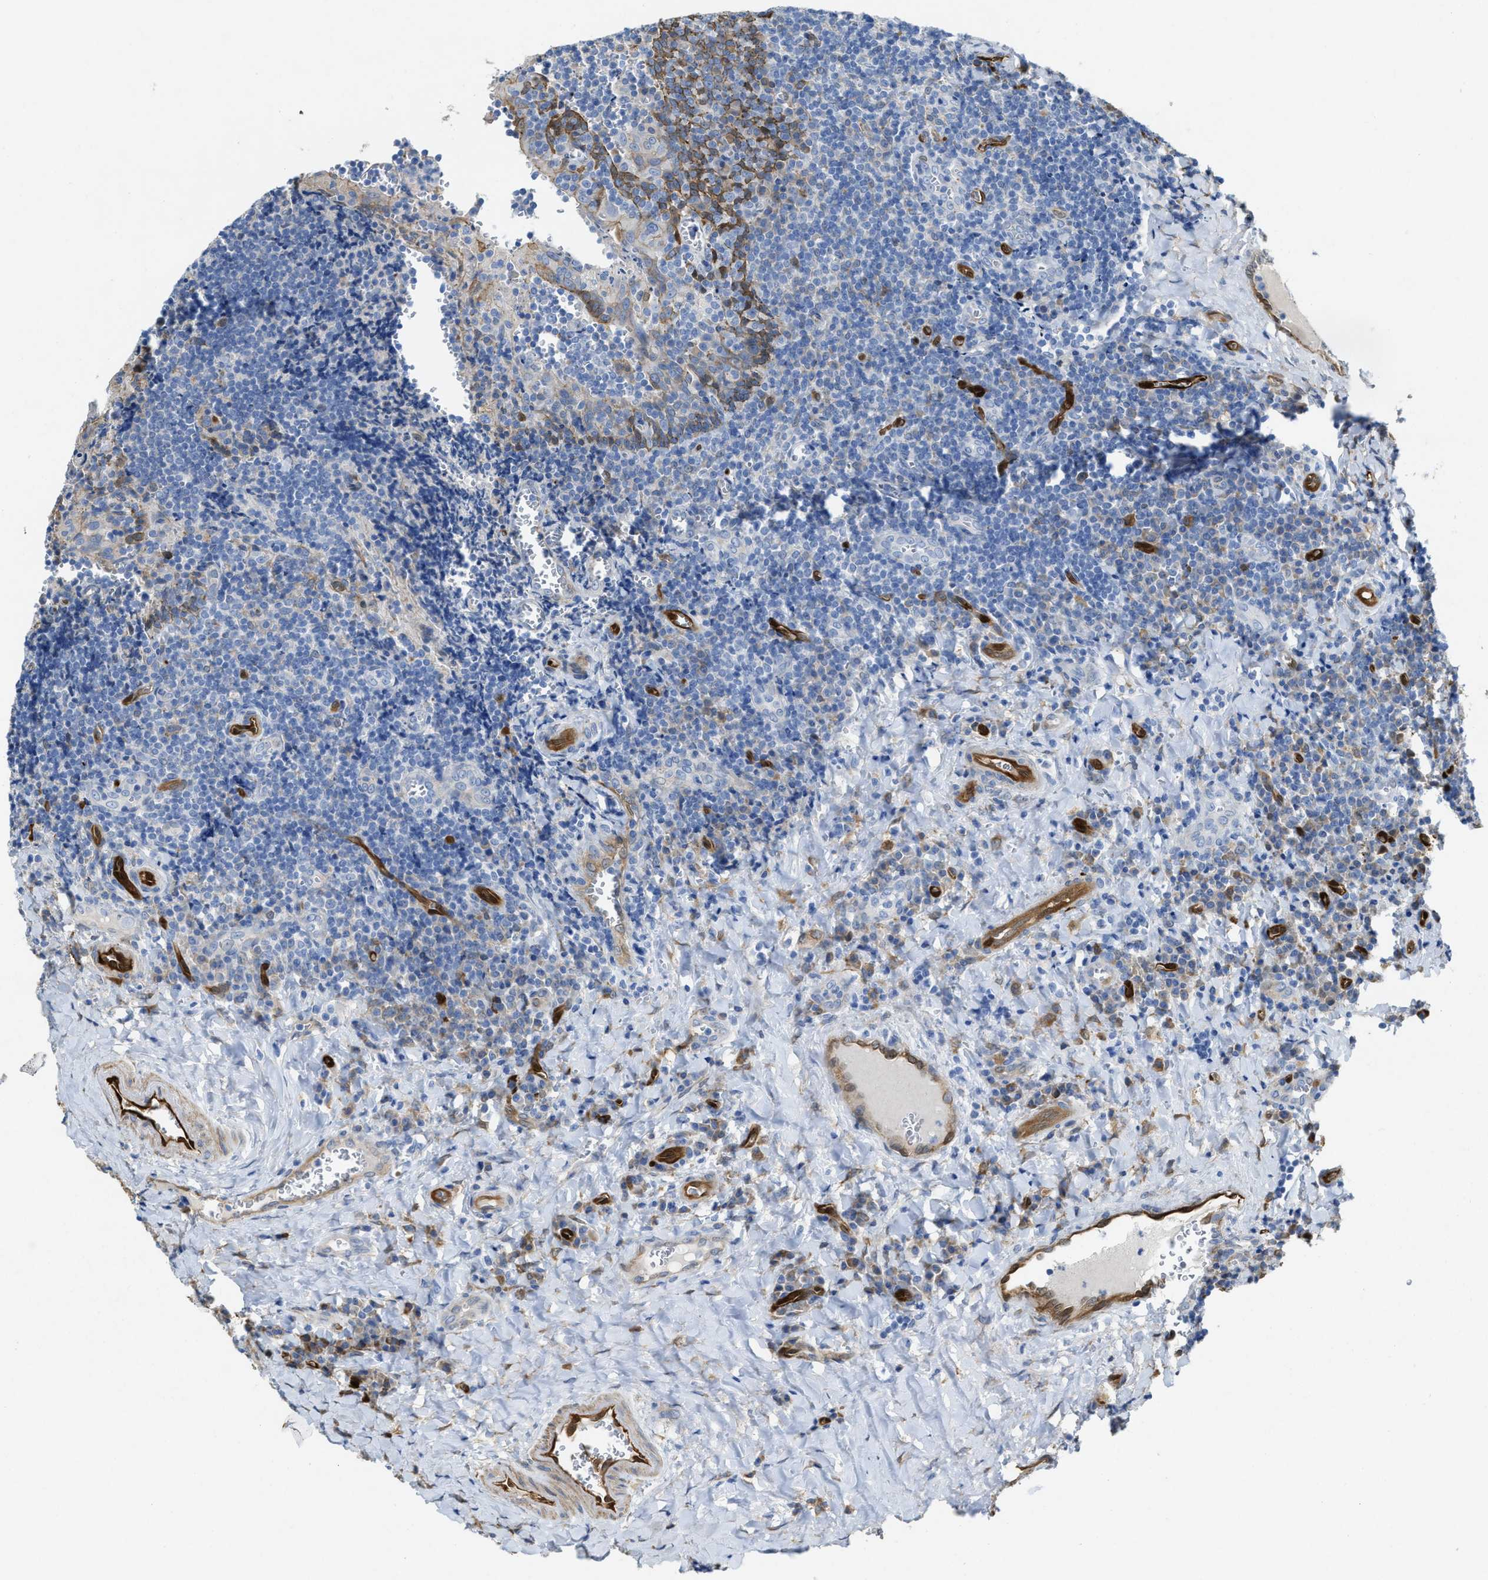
{"staining": {"intensity": "negative", "quantity": "none", "location": "none"}, "tissue": "tonsil", "cell_type": "Germinal center cells", "image_type": "normal", "snomed": [{"axis": "morphology", "description": "Normal tissue, NOS"}, {"axis": "morphology", "description": "Inflammation, NOS"}, {"axis": "topography", "description": "Tonsil"}], "caption": "Immunohistochemistry (IHC) micrograph of unremarkable tonsil: tonsil stained with DAB (3,3'-diaminobenzidine) reveals no significant protein positivity in germinal center cells.", "gene": "ASS1", "patient": {"sex": "female", "age": 31}}